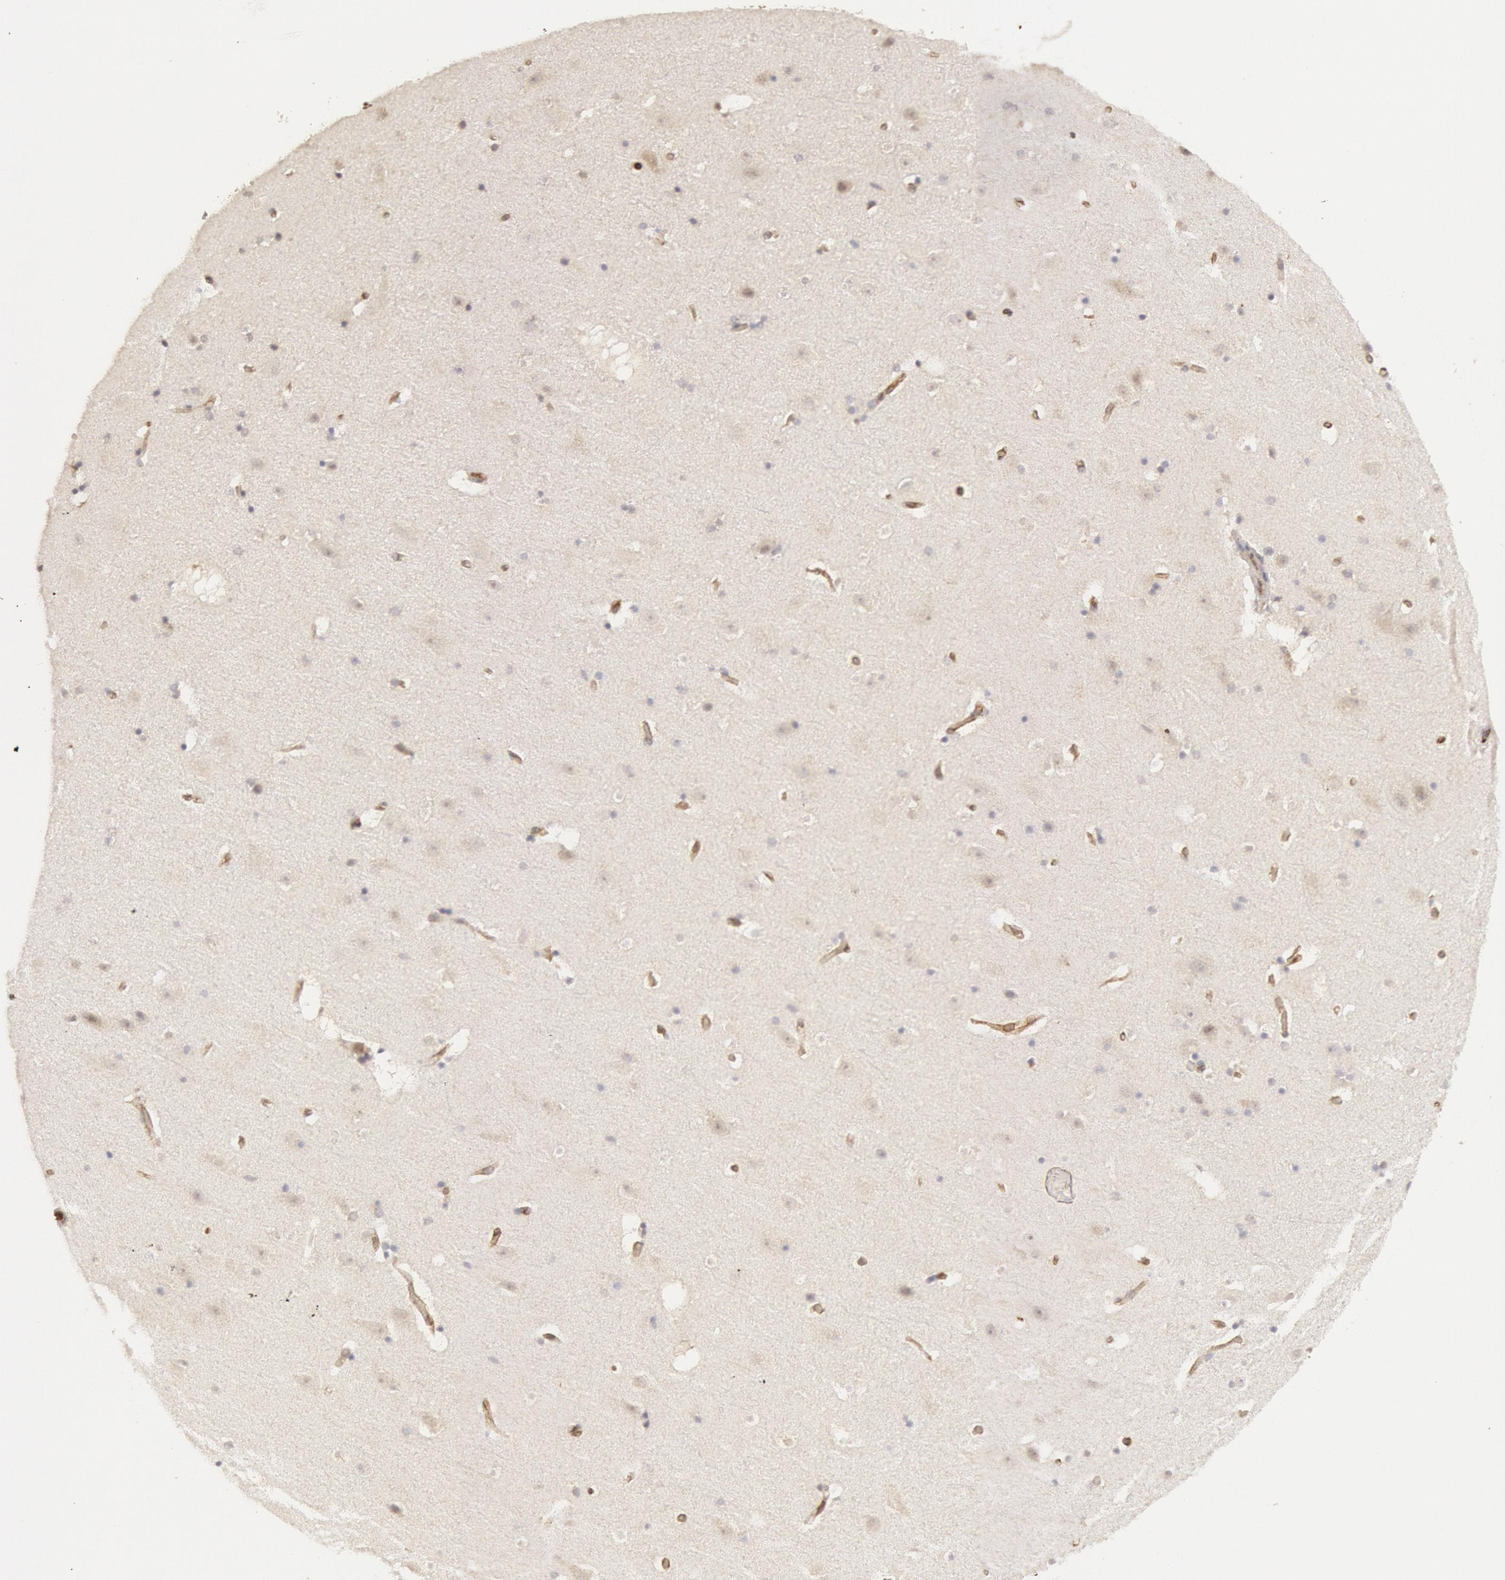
{"staining": {"intensity": "negative", "quantity": "none", "location": "none"}, "tissue": "hippocampus", "cell_type": "Glial cells", "image_type": "normal", "snomed": [{"axis": "morphology", "description": "Normal tissue, NOS"}, {"axis": "topography", "description": "Hippocampus"}], "caption": "The image displays no significant expression in glial cells of hippocampus.", "gene": "ENSG00000250264", "patient": {"sex": "male", "age": 45}}